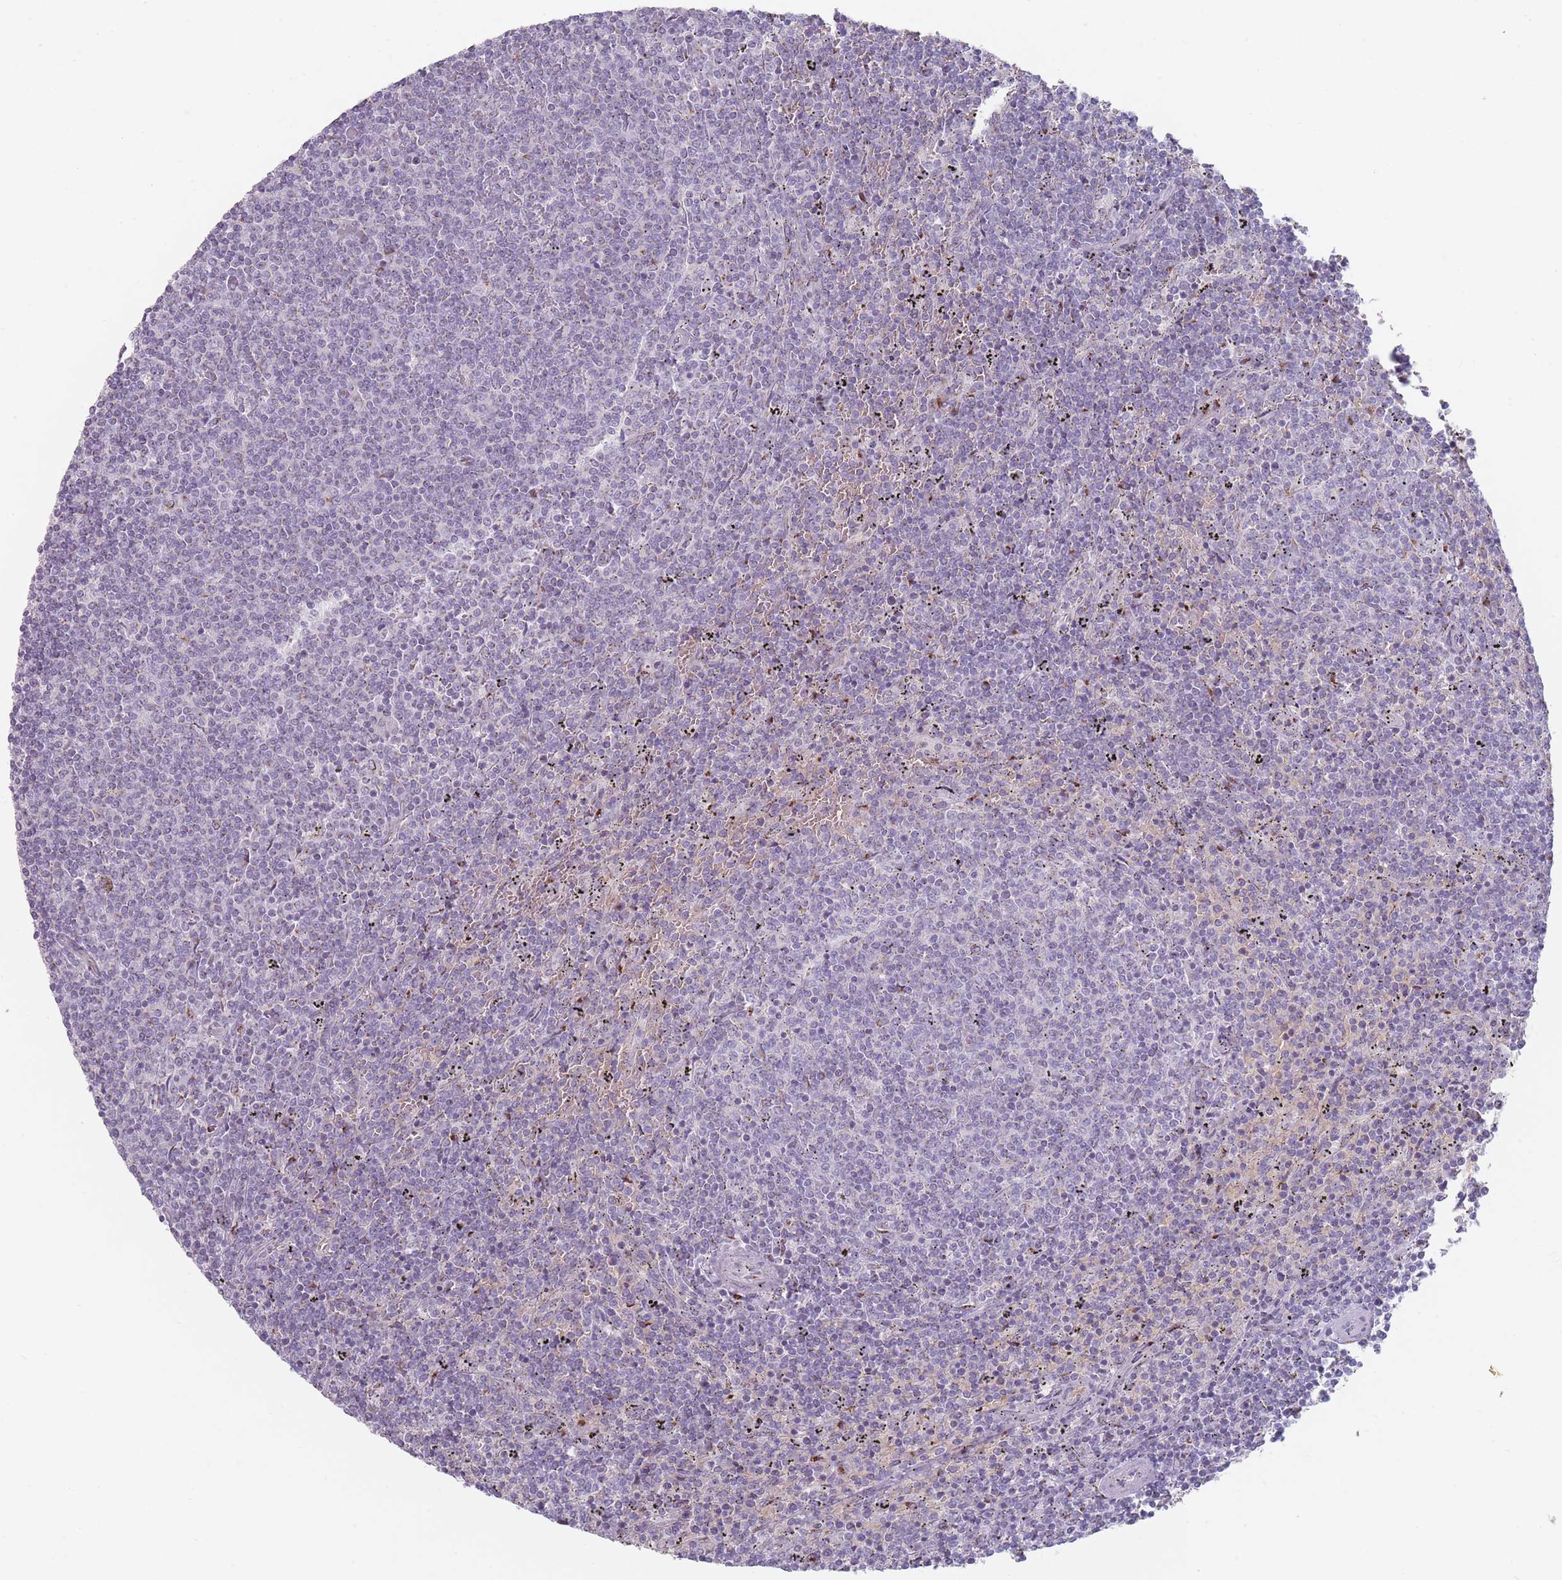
{"staining": {"intensity": "negative", "quantity": "none", "location": "none"}, "tissue": "lymphoma", "cell_type": "Tumor cells", "image_type": "cancer", "snomed": [{"axis": "morphology", "description": "Malignant lymphoma, non-Hodgkin's type, Low grade"}, {"axis": "topography", "description": "Spleen"}], "caption": "Immunohistochemistry (IHC) histopathology image of human malignant lymphoma, non-Hodgkin's type (low-grade) stained for a protein (brown), which displays no staining in tumor cells.", "gene": "MAN1B1", "patient": {"sex": "female", "age": 50}}